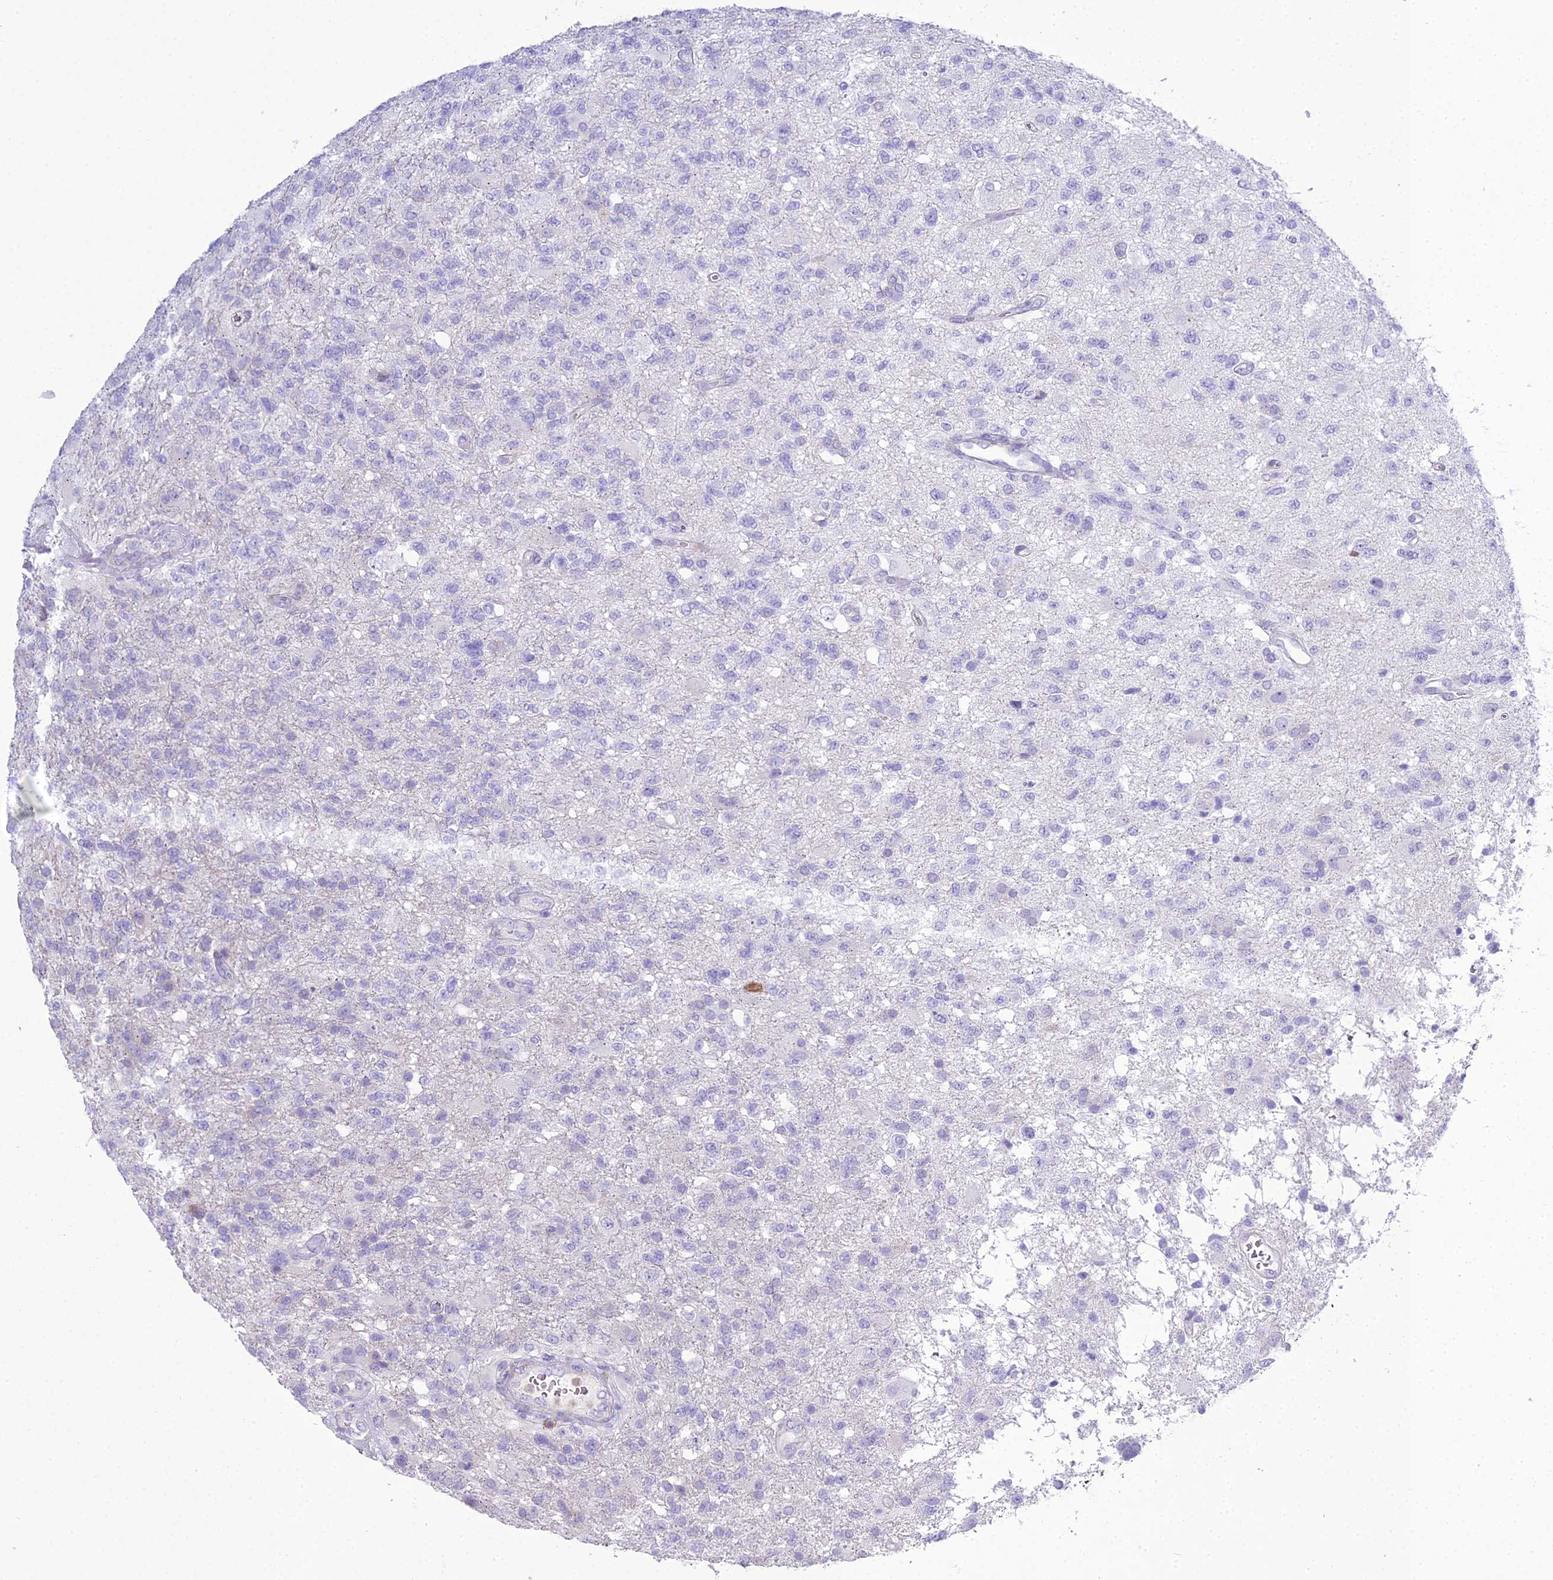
{"staining": {"intensity": "negative", "quantity": "none", "location": "none"}, "tissue": "glioma", "cell_type": "Tumor cells", "image_type": "cancer", "snomed": [{"axis": "morphology", "description": "Glioma, malignant, High grade"}, {"axis": "topography", "description": "Brain"}], "caption": "High magnification brightfield microscopy of malignant glioma (high-grade) stained with DAB (3,3'-diaminobenzidine) (brown) and counterstained with hematoxylin (blue): tumor cells show no significant positivity. (DAB (3,3'-diaminobenzidine) immunohistochemistry (IHC) visualized using brightfield microscopy, high magnification).", "gene": "OR1Q1", "patient": {"sex": "male", "age": 56}}